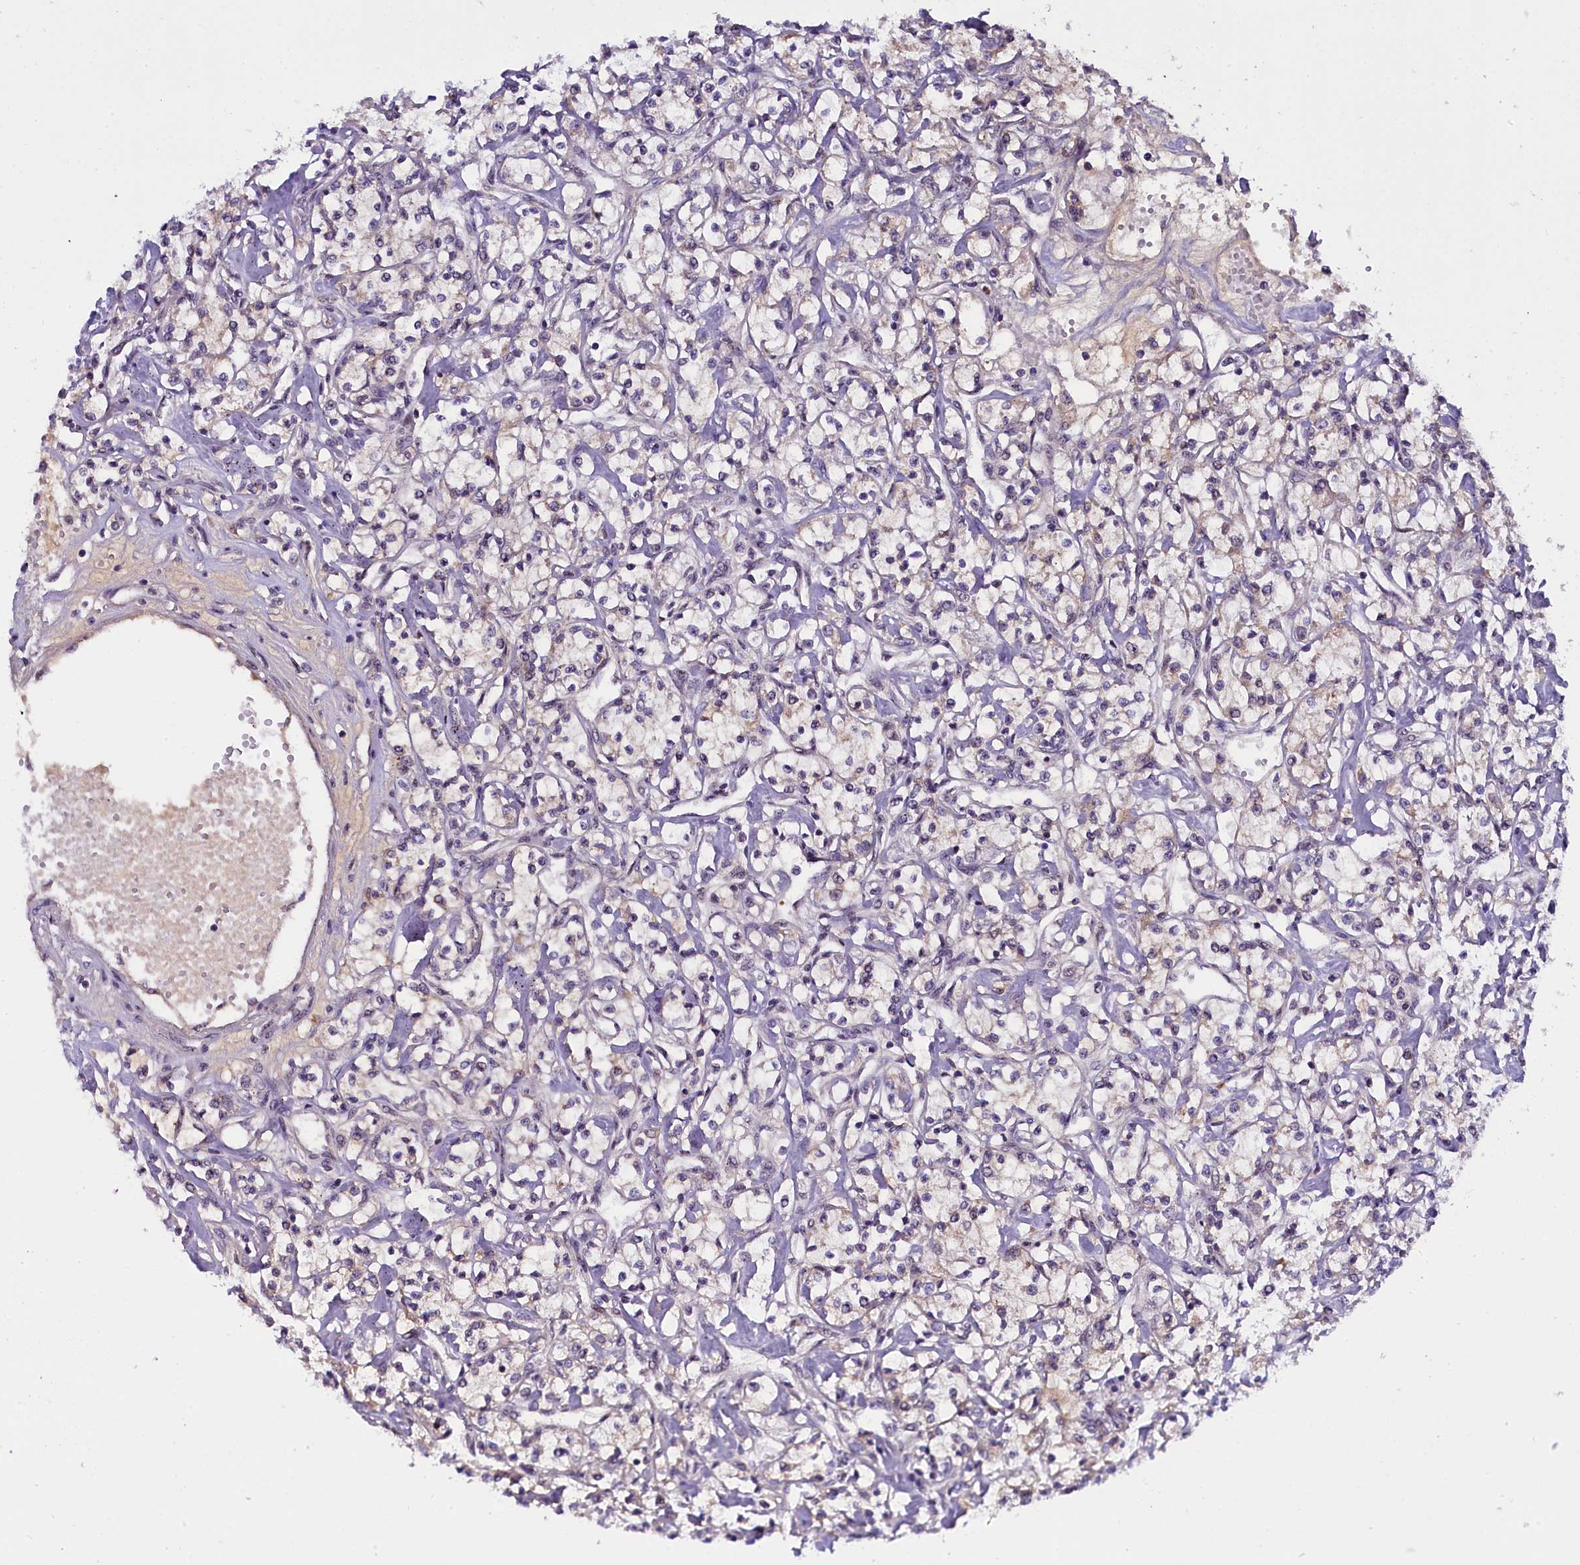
{"staining": {"intensity": "negative", "quantity": "none", "location": "none"}, "tissue": "renal cancer", "cell_type": "Tumor cells", "image_type": "cancer", "snomed": [{"axis": "morphology", "description": "Adenocarcinoma, NOS"}, {"axis": "topography", "description": "Kidney"}], "caption": "An IHC image of adenocarcinoma (renal) is shown. There is no staining in tumor cells of adenocarcinoma (renal).", "gene": "ENKD1", "patient": {"sex": "female", "age": 59}}